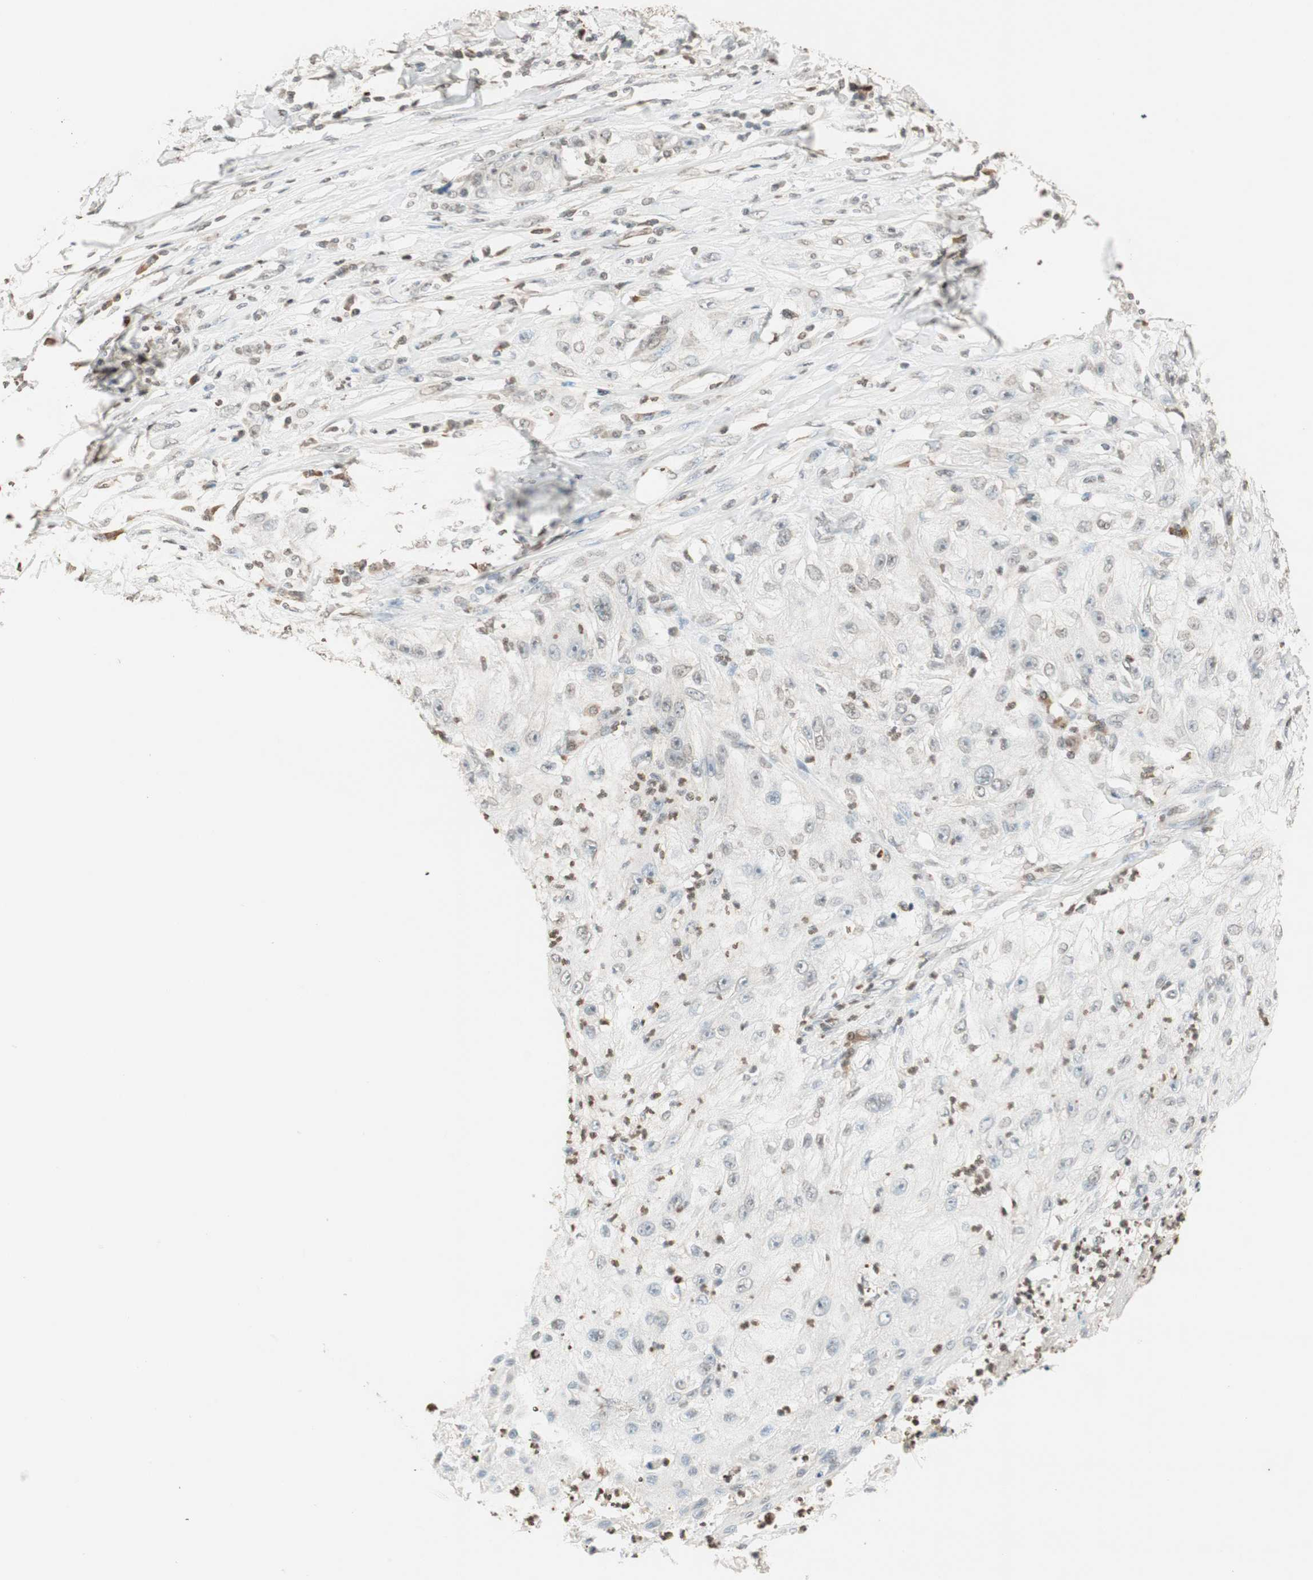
{"staining": {"intensity": "negative", "quantity": "none", "location": "none"}, "tissue": "lung cancer", "cell_type": "Tumor cells", "image_type": "cancer", "snomed": [{"axis": "morphology", "description": "Inflammation, NOS"}, {"axis": "morphology", "description": "Squamous cell carcinoma, NOS"}, {"axis": "topography", "description": "Lymph node"}, {"axis": "topography", "description": "Soft tissue"}, {"axis": "topography", "description": "Lung"}], "caption": "Immunohistochemical staining of squamous cell carcinoma (lung) shows no significant expression in tumor cells.", "gene": "PRELID1", "patient": {"sex": "male", "age": 66}}